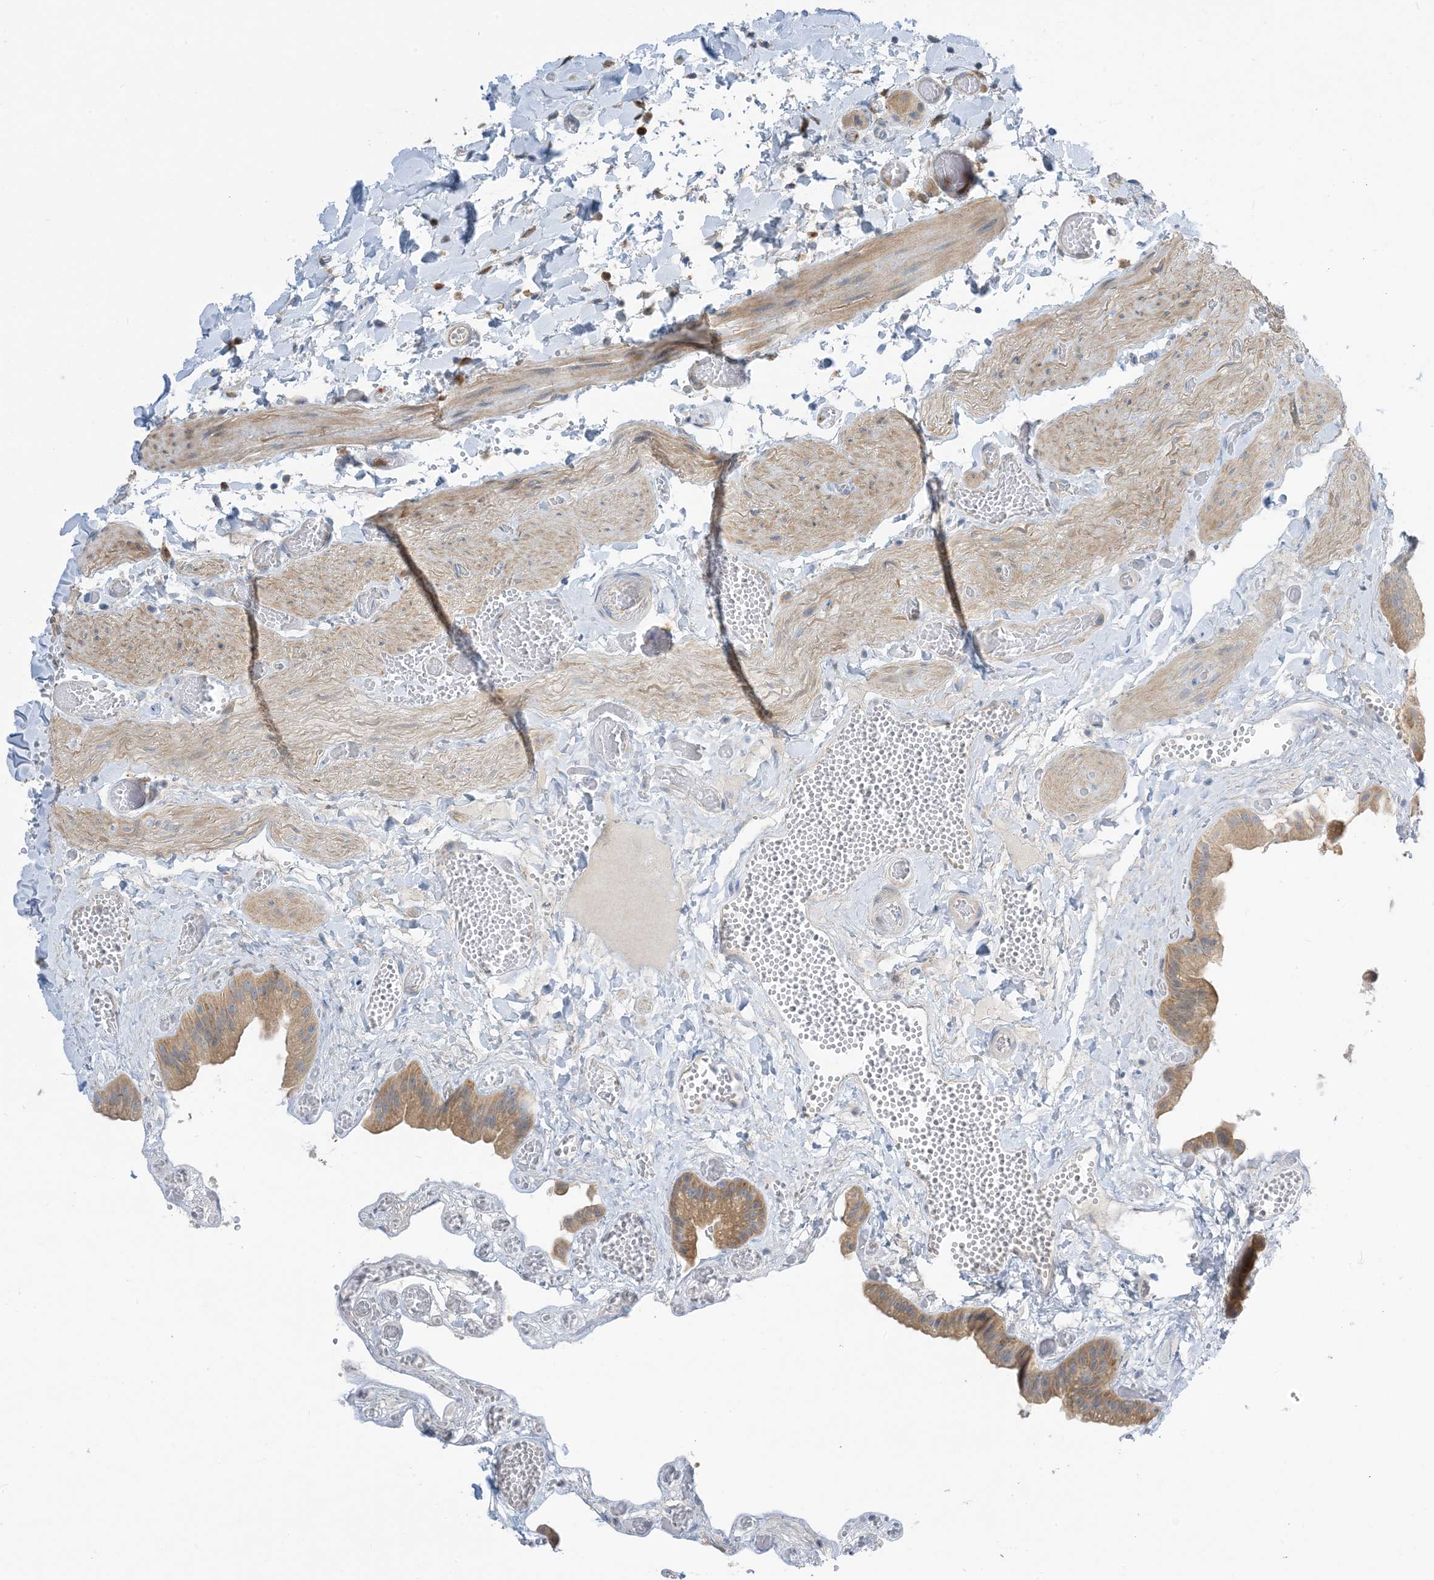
{"staining": {"intensity": "moderate", "quantity": "25%-75%", "location": "cytoplasmic/membranous"}, "tissue": "gallbladder", "cell_type": "Glandular cells", "image_type": "normal", "snomed": [{"axis": "morphology", "description": "Normal tissue, NOS"}, {"axis": "topography", "description": "Gallbladder"}], "caption": "Human gallbladder stained for a protein (brown) shows moderate cytoplasmic/membranous positive positivity in approximately 25%-75% of glandular cells.", "gene": "NAGK", "patient": {"sex": "female", "age": 64}}